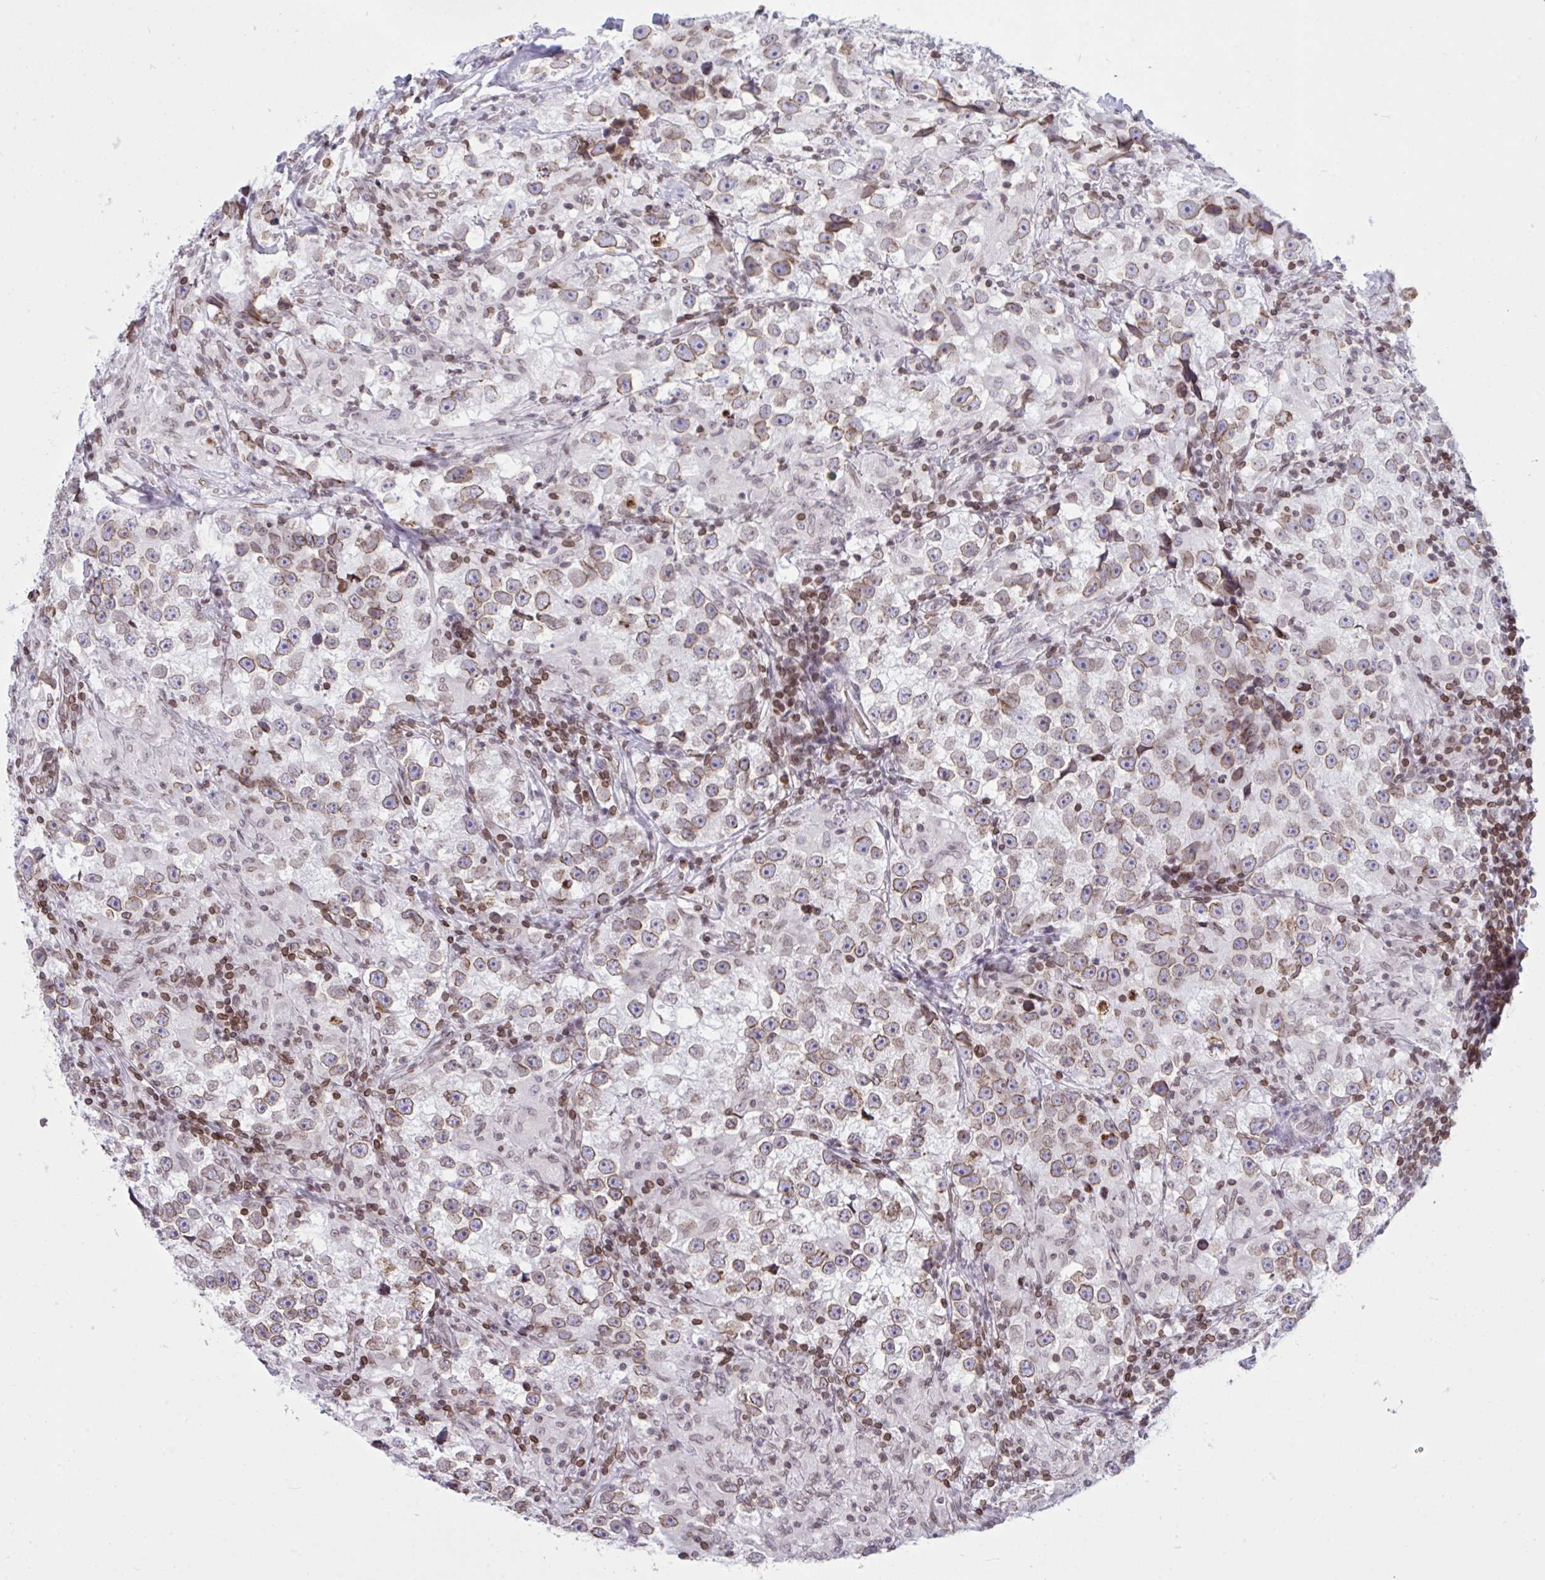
{"staining": {"intensity": "moderate", "quantity": ">75%", "location": "cytoplasmic/membranous,nuclear"}, "tissue": "testis cancer", "cell_type": "Tumor cells", "image_type": "cancer", "snomed": [{"axis": "morphology", "description": "Seminoma, NOS"}, {"axis": "topography", "description": "Testis"}], "caption": "An image of human testis cancer stained for a protein displays moderate cytoplasmic/membranous and nuclear brown staining in tumor cells.", "gene": "LMNB2", "patient": {"sex": "male", "age": 46}}